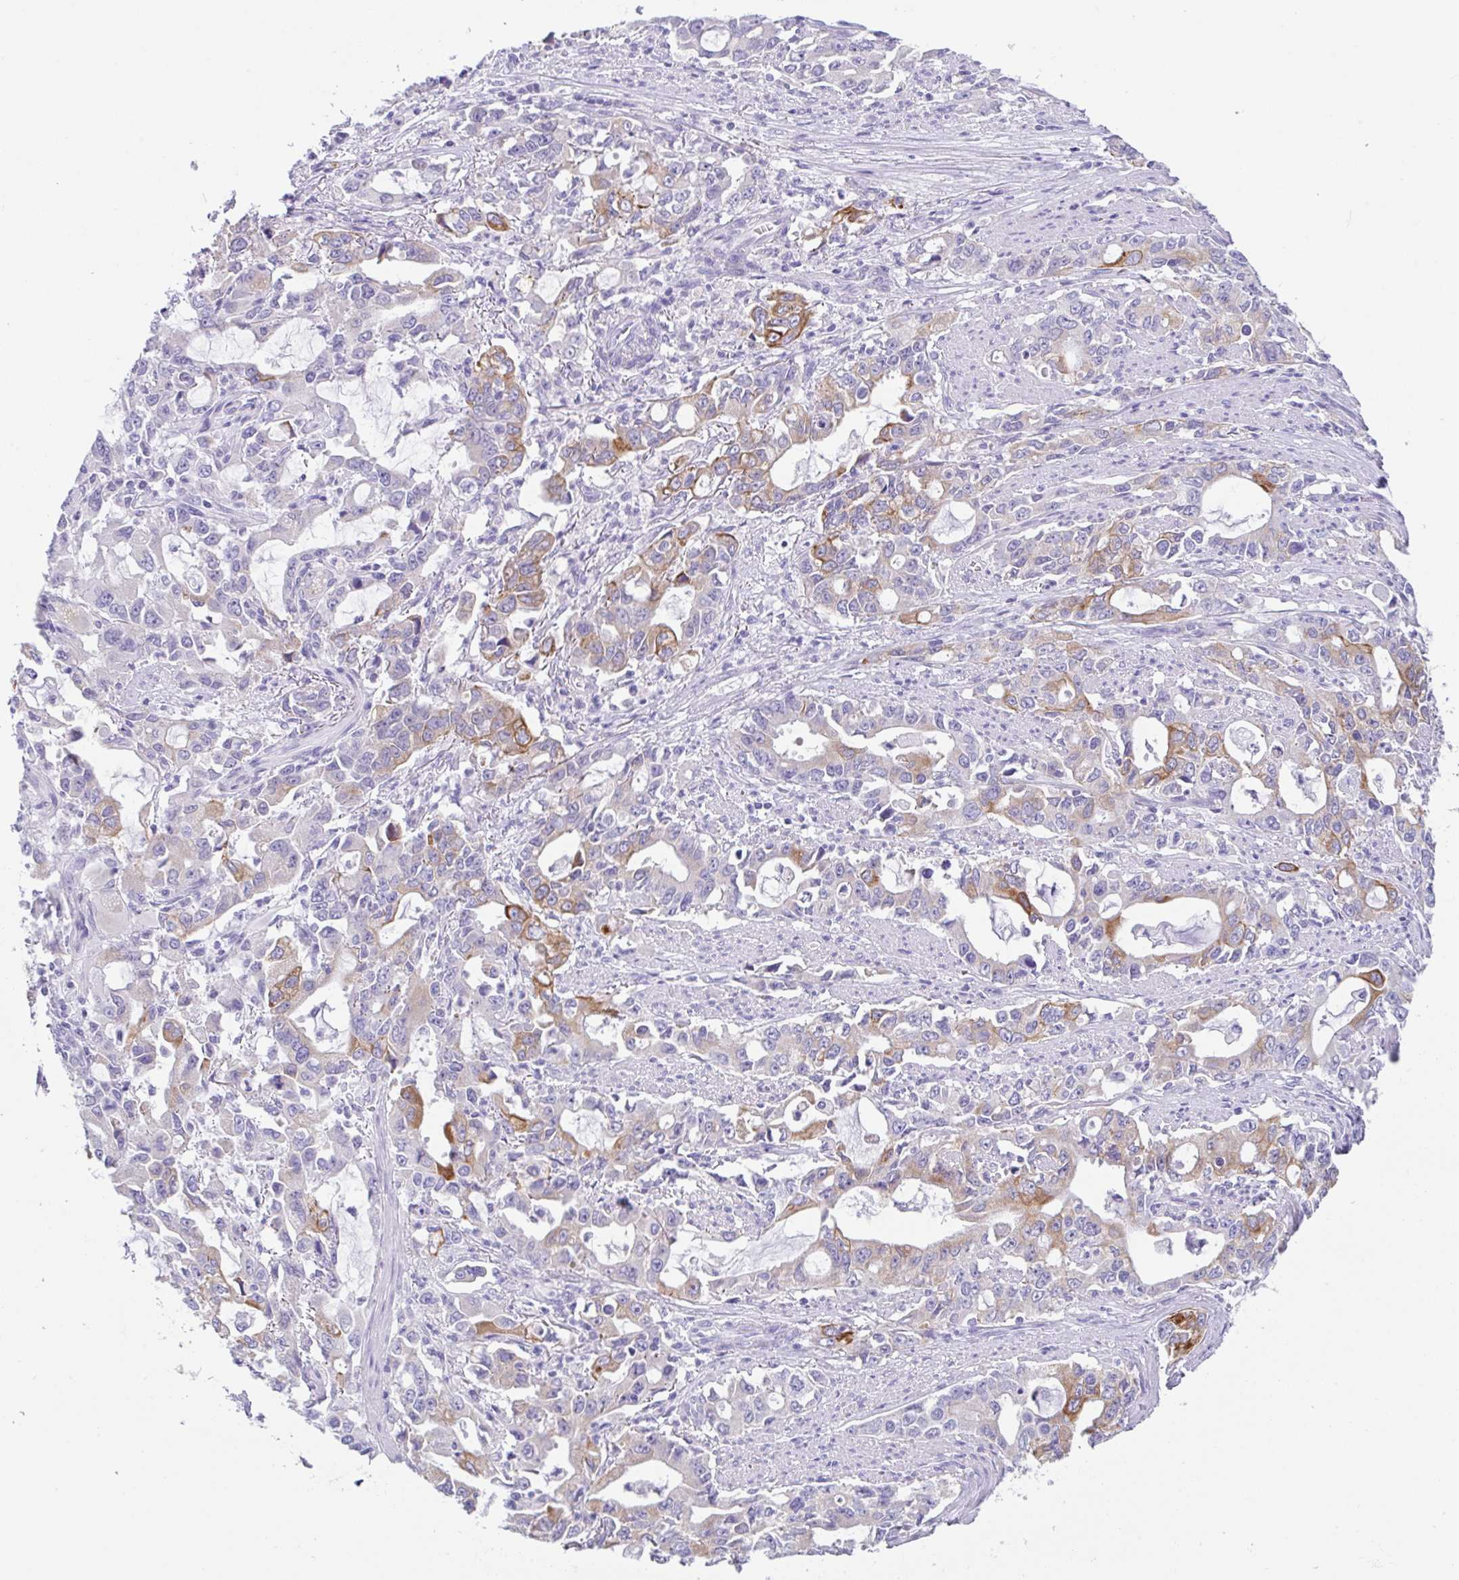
{"staining": {"intensity": "moderate", "quantity": "<25%", "location": "cytoplasmic/membranous"}, "tissue": "stomach cancer", "cell_type": "Tumor cells", "image_type": "cancer", "snomed": [{"axis": "morphology", "description": "Adenocarcinoma, NOS"}, {"axis": "topography", "description": "Stomach, upper"}], "caption": "Immunohistochemistry of adenocarcinoma (stomach) demonstrates low levels of moderate cytoplasmic/membranous staining in approximately <25% of tumor cells.", "gene": "TRAF4", "patient": {"sex": "male", "age": 85}}